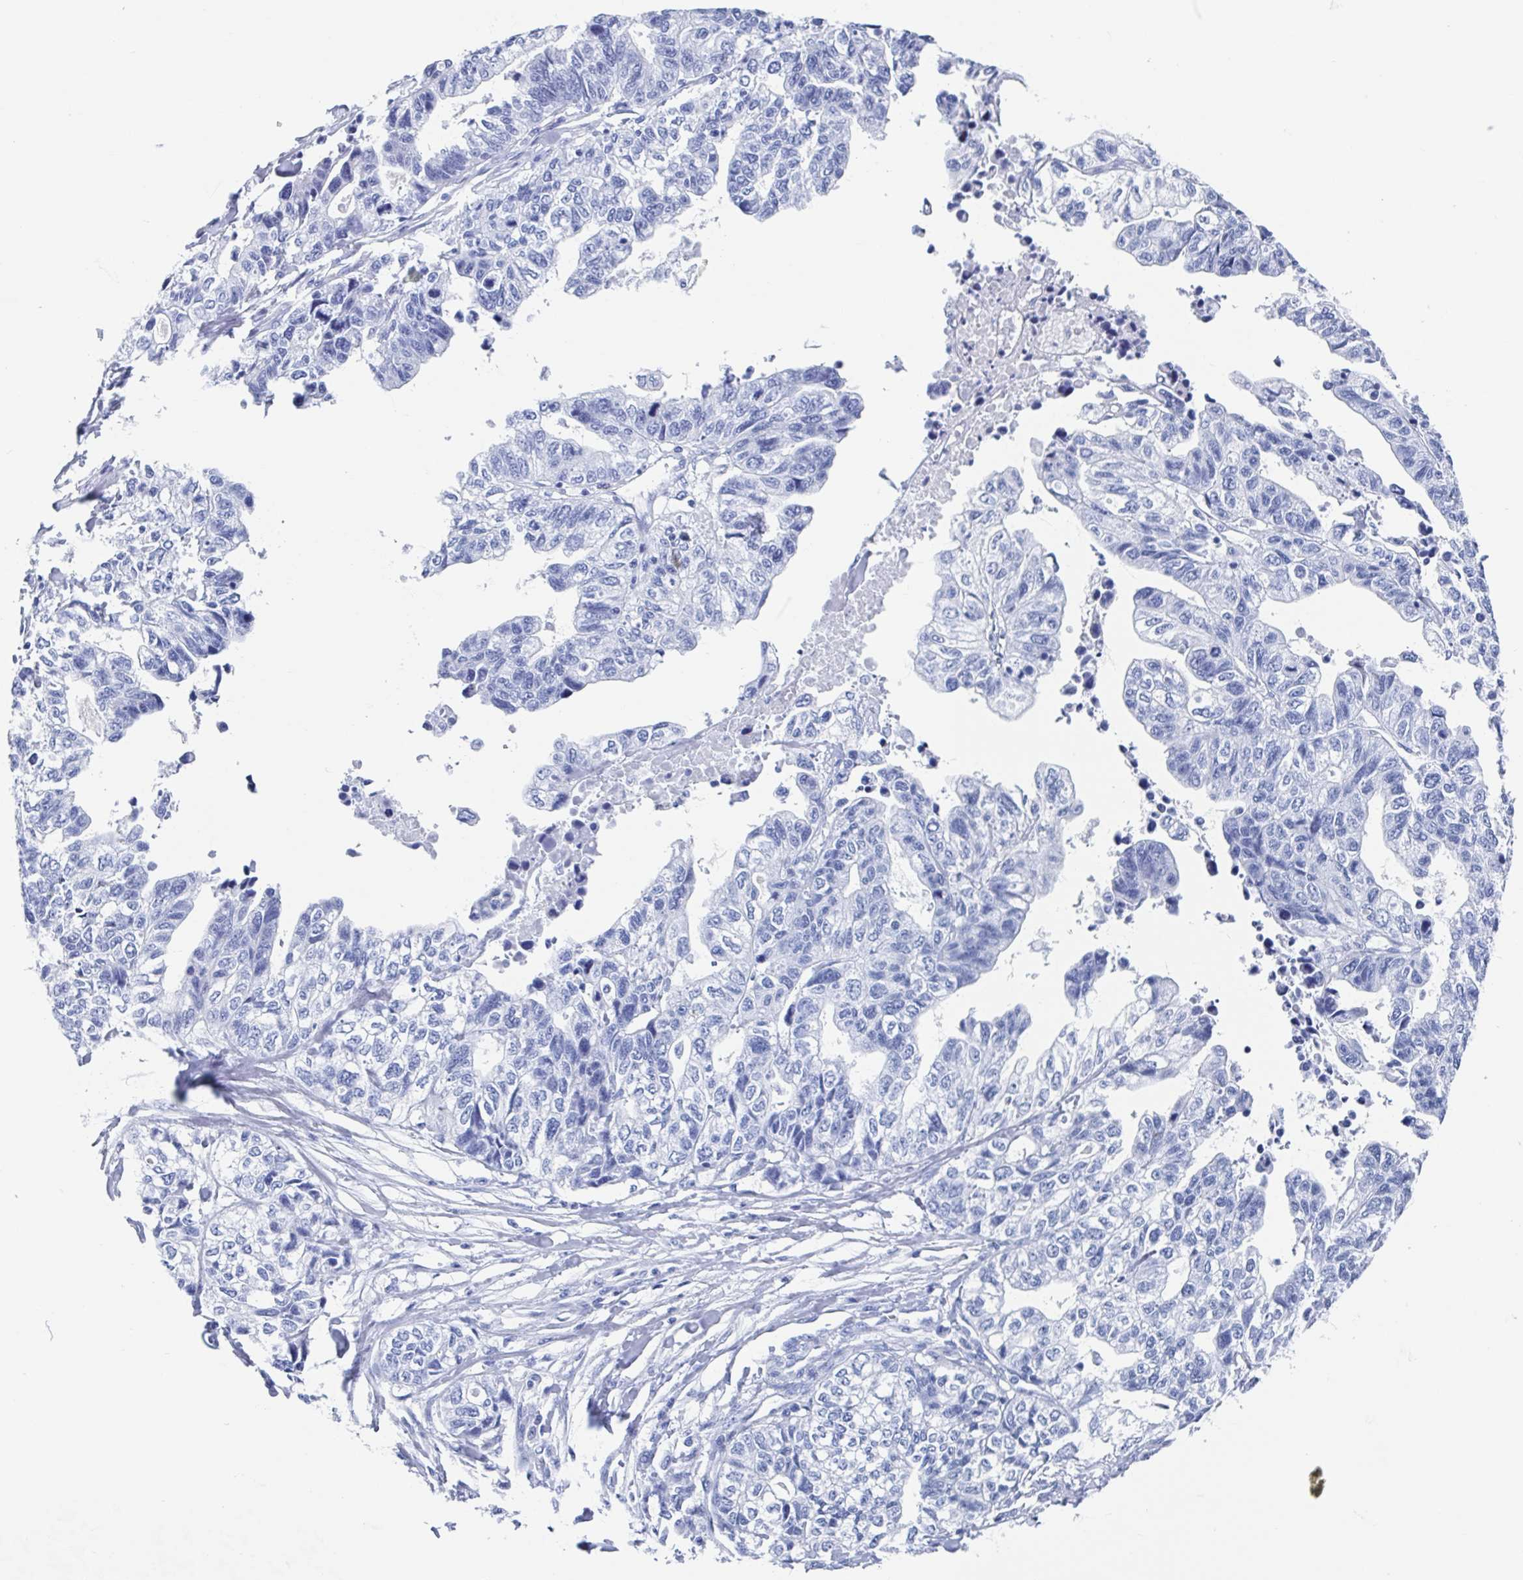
{"staining": {"intensity": "negative", "quantity": "none", "location": "none"}, "tissue": "stomach cancer", "cell_type": "Tumor cells", "image_type": "cancer", "snomed": [{"axis": "morphology", "description": "Adenocarcinoma, NOS"}, {"axis": "topography", "description": "Stomach, upper"}], "caption": "IHC image of stomach adenocarcinoma stained for a protein (brown), which shows no staining in tumor cells.", "gene": "C10orf53", "patient": {"sex": "female", "age": 67}}